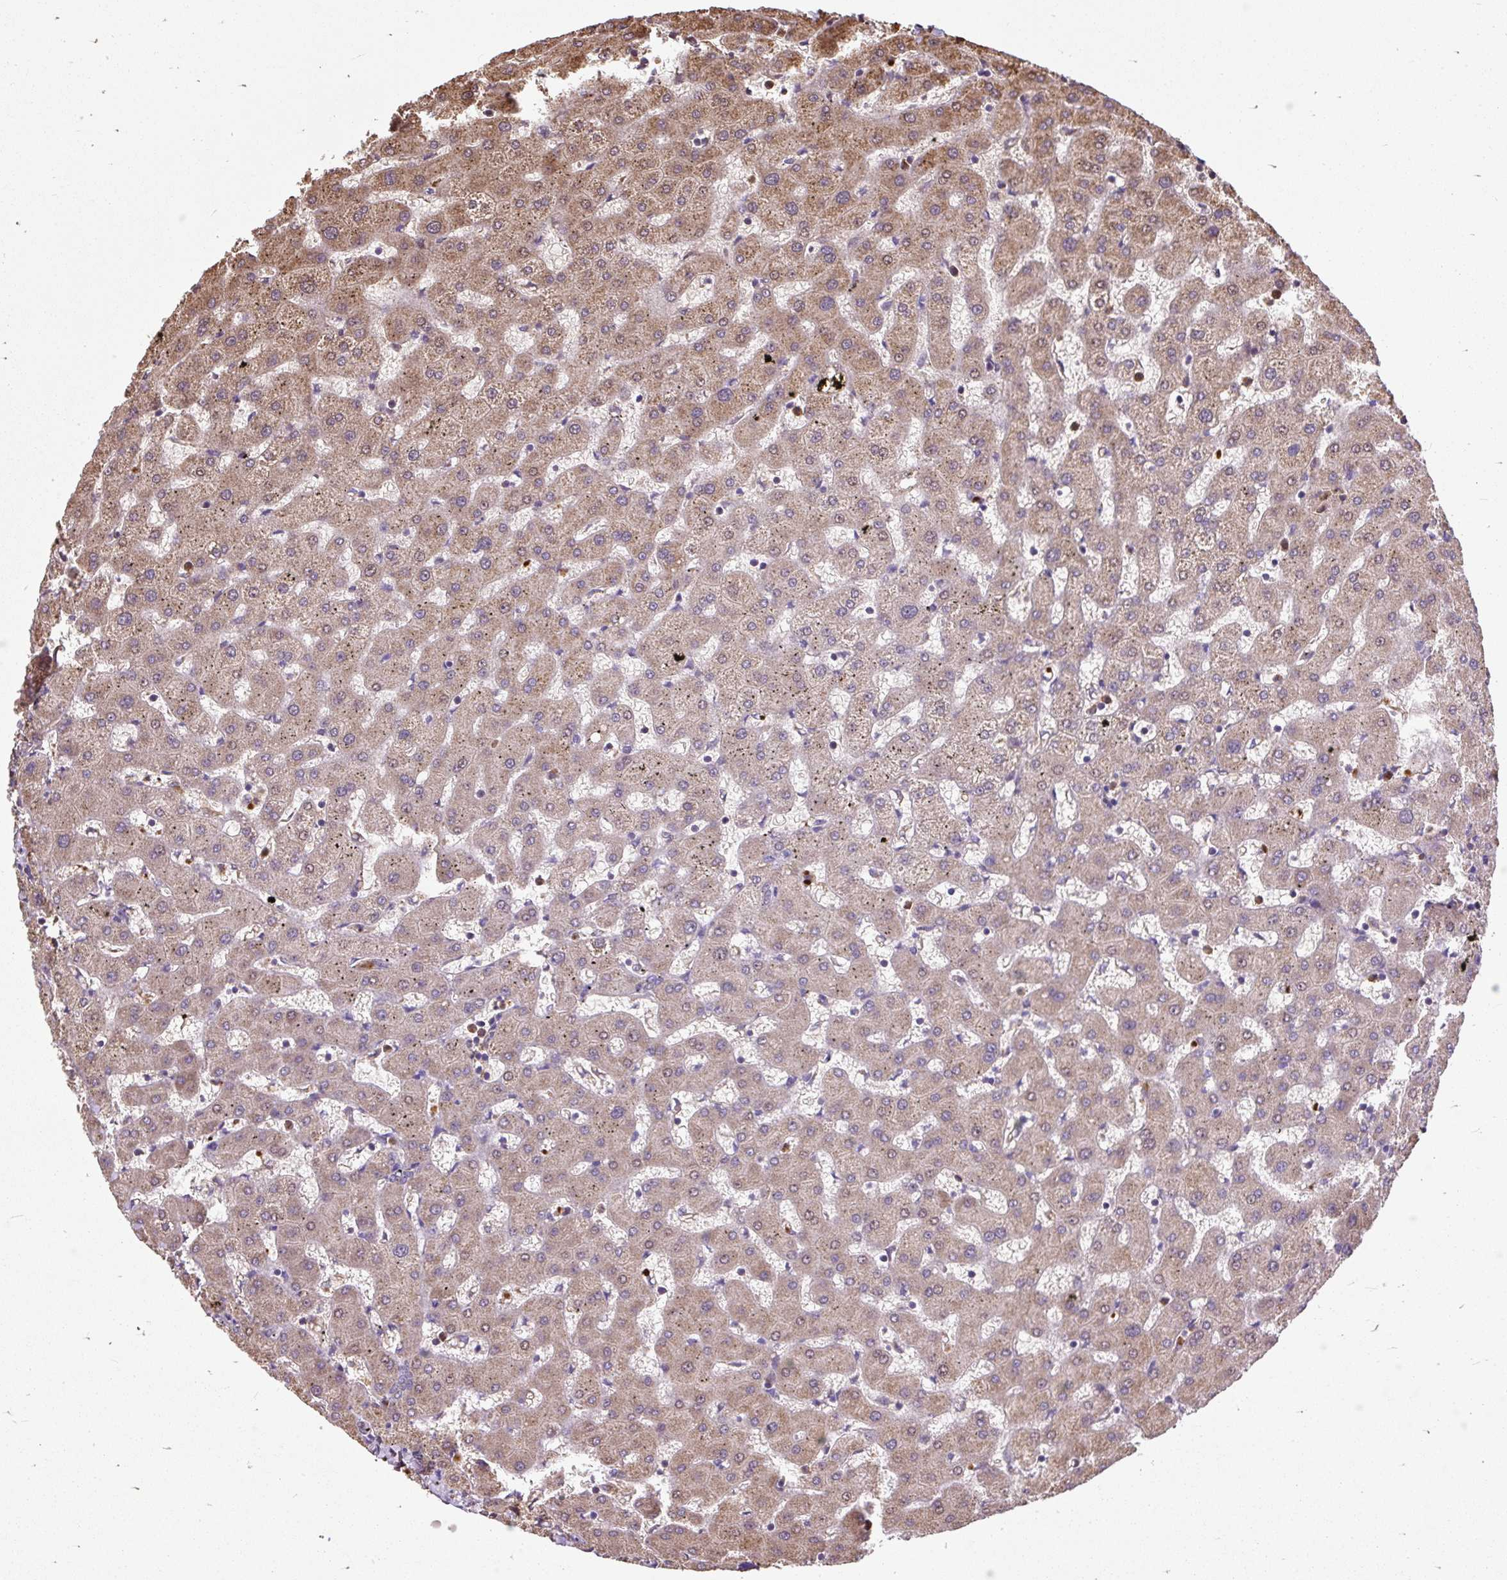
{"staining": {"intensity": "negative", "quantity": "none", "location": "none"}, "tissue": "liver", "cell_type": "Cholangiocytes", "image_type": "normal", "snomed": [{"axis": "morphology", "description": "Normal tissue, NOS"}, {"axis": "topography", "description": "Liver"}], "caption": "Normal liver was stained to show a protein in brown. There is no significant expression in cholangiocytes. (Immunohistochemistry (ihc), brightfield microscopy, high magnification).", "gene": "PUS7L", "patient": {"sex": "female", "age": 63}}